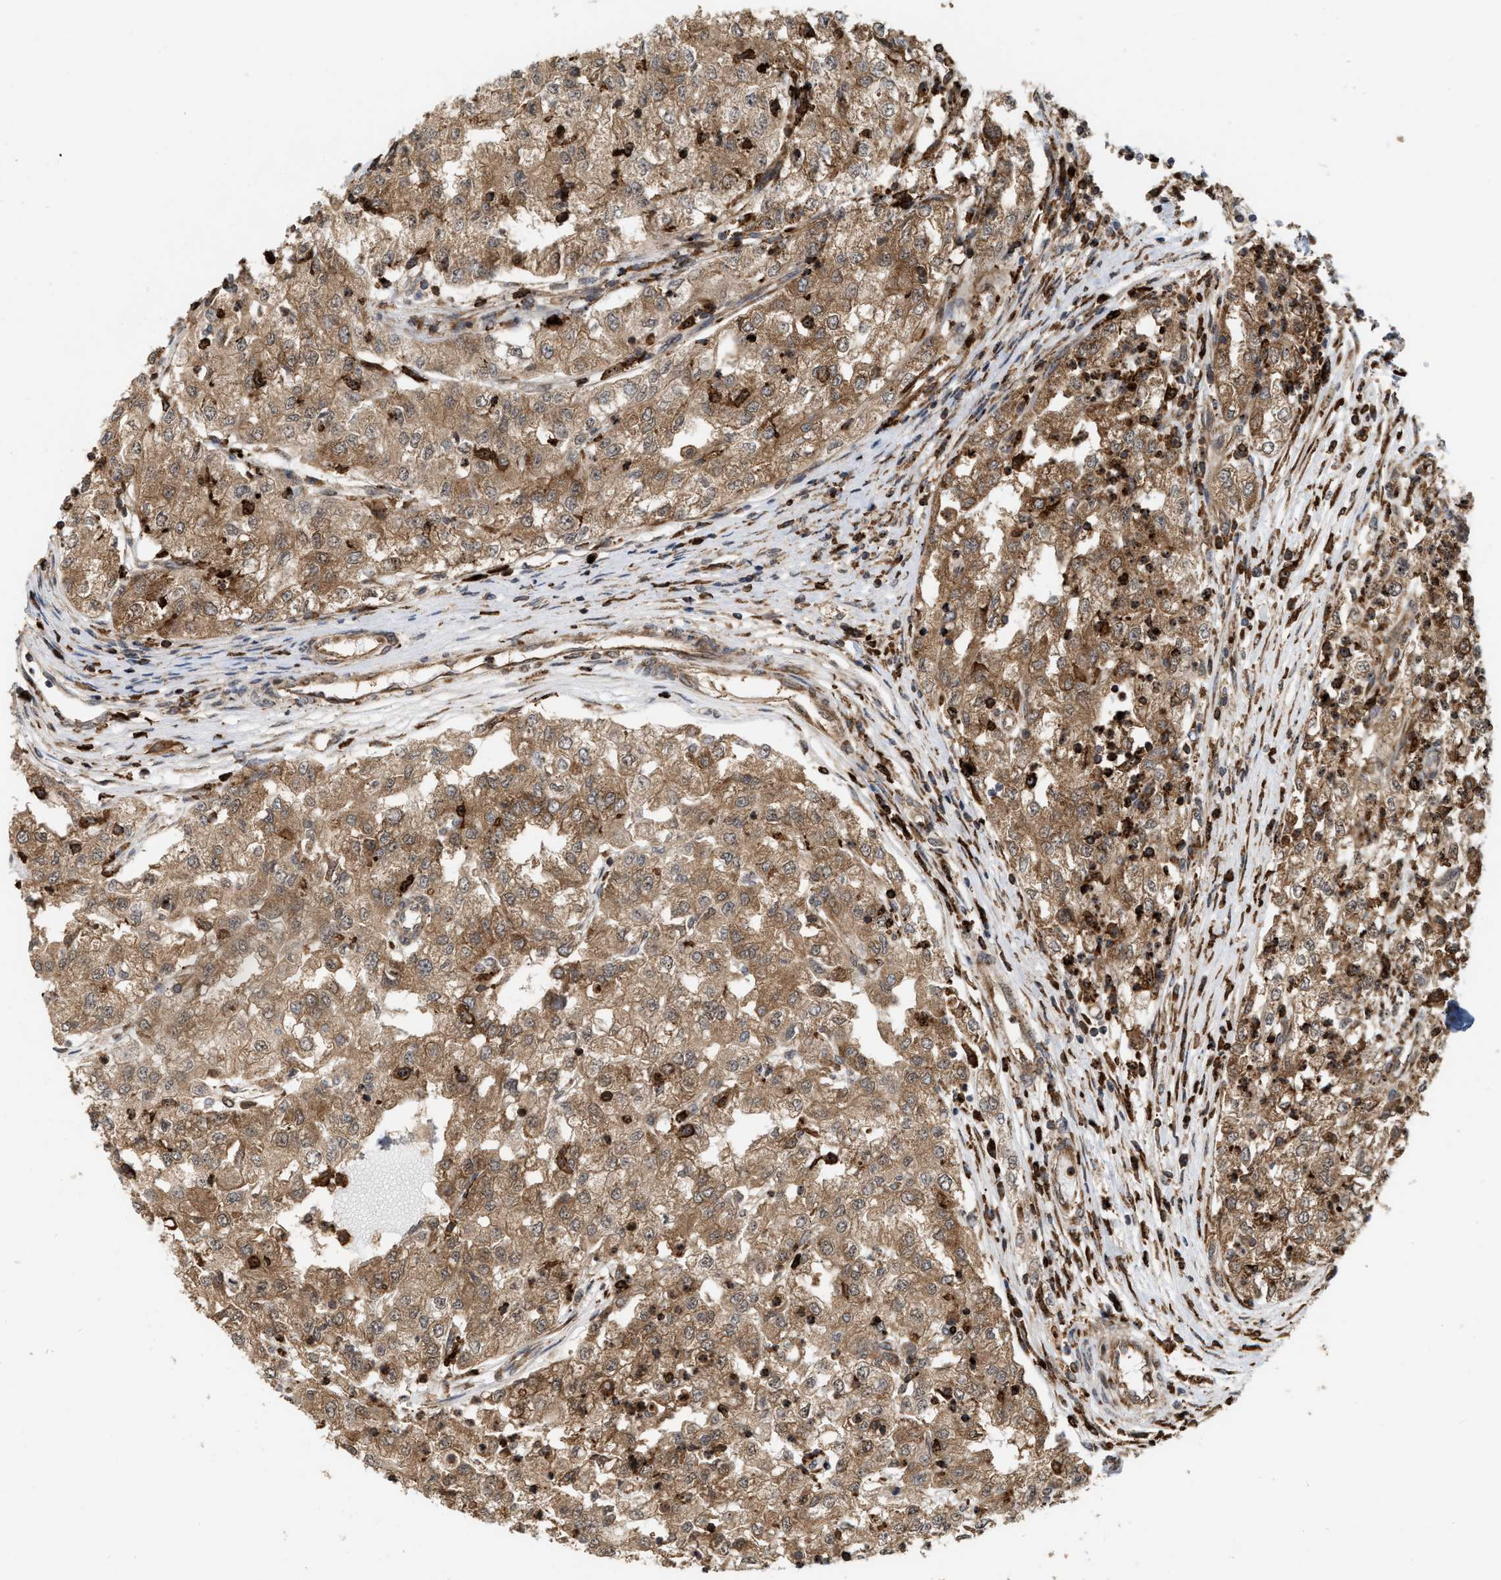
{"staining": {"intensity": "moderate", "quantity": ">75%", "location": "cytoplasmic/membranous"}, "tissue": "renal cancer", "cell_type": "Tumor cells", "image_type": "cancer", "snomed": [{"axis": "morphology", "description": "Adenocarcinoma, NOS"}, {"axis": "topography", "description": "Kidney"}], "caption": "Immunohistochemical staining of renal adenocarcinoma reveals moderate cytoplasmic/membranous protein expression in about >75% of tumor cells. (Brightfield microscopy of DAB IHC at high magnification).", "gene": "IQCE", "patient": {"sex": "female", "age": 54}}